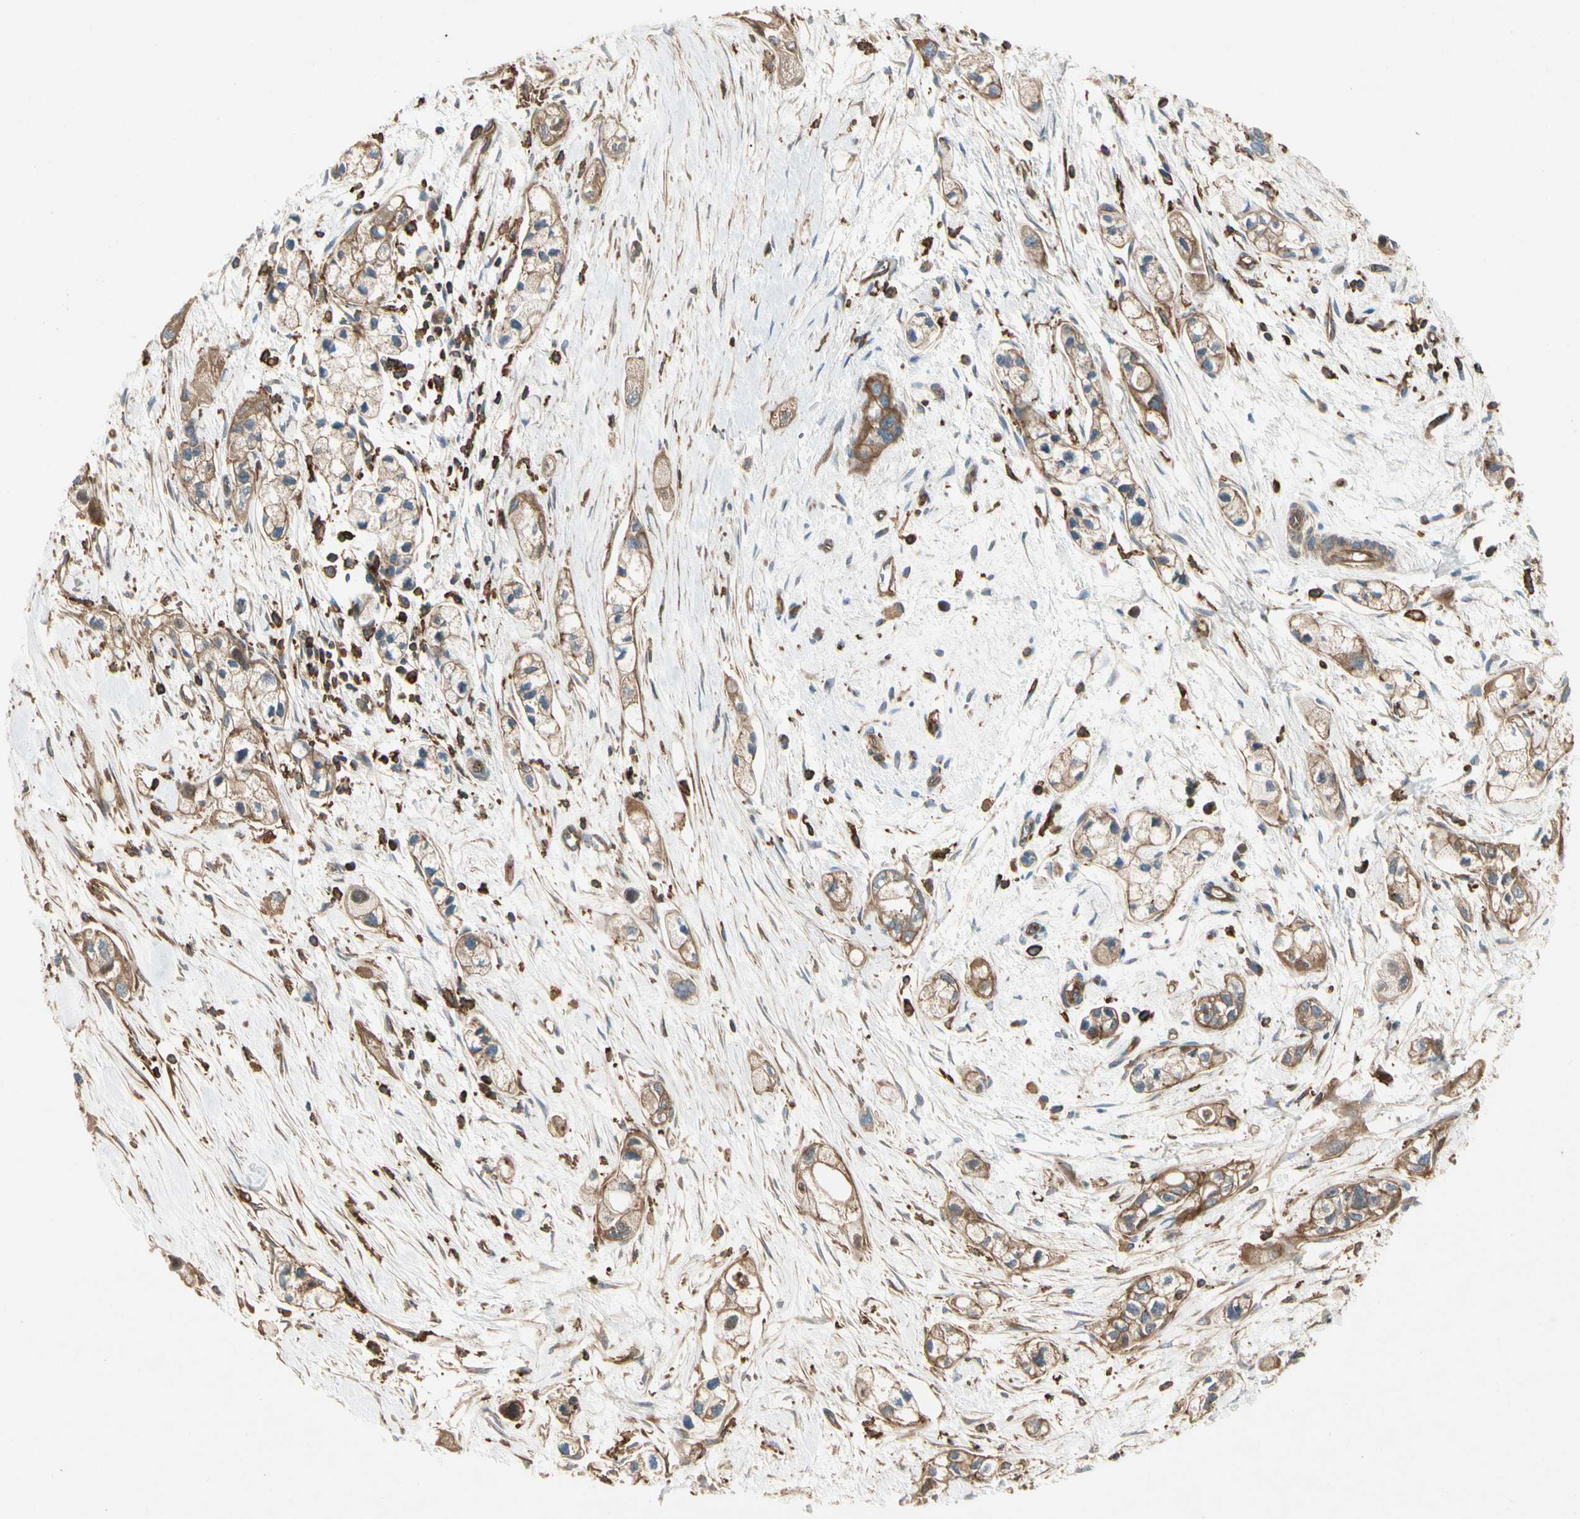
{"staining": {"intensity": "moderate", "quantity": ">75%", "location": "cytoplasmic/membranous"}, "tissue": "pancreatic cancer", "cell_type": "Tumor cells", "image_type": "cancer", "snomed": [{"axis": "morphology", "description": "Adenocarcinoma, NOS"}, {"axis": "topography", "description": "Pancreas"}], "caption": "Immunohistochemistry of human pancreatic adenocarcinoma exhibits medium levels of moderate cytoplasmic/membranous positivity in about >75% of tumor cells.", "gene": "ARPC2", "patient": {"sex": "male", "age": 74}}